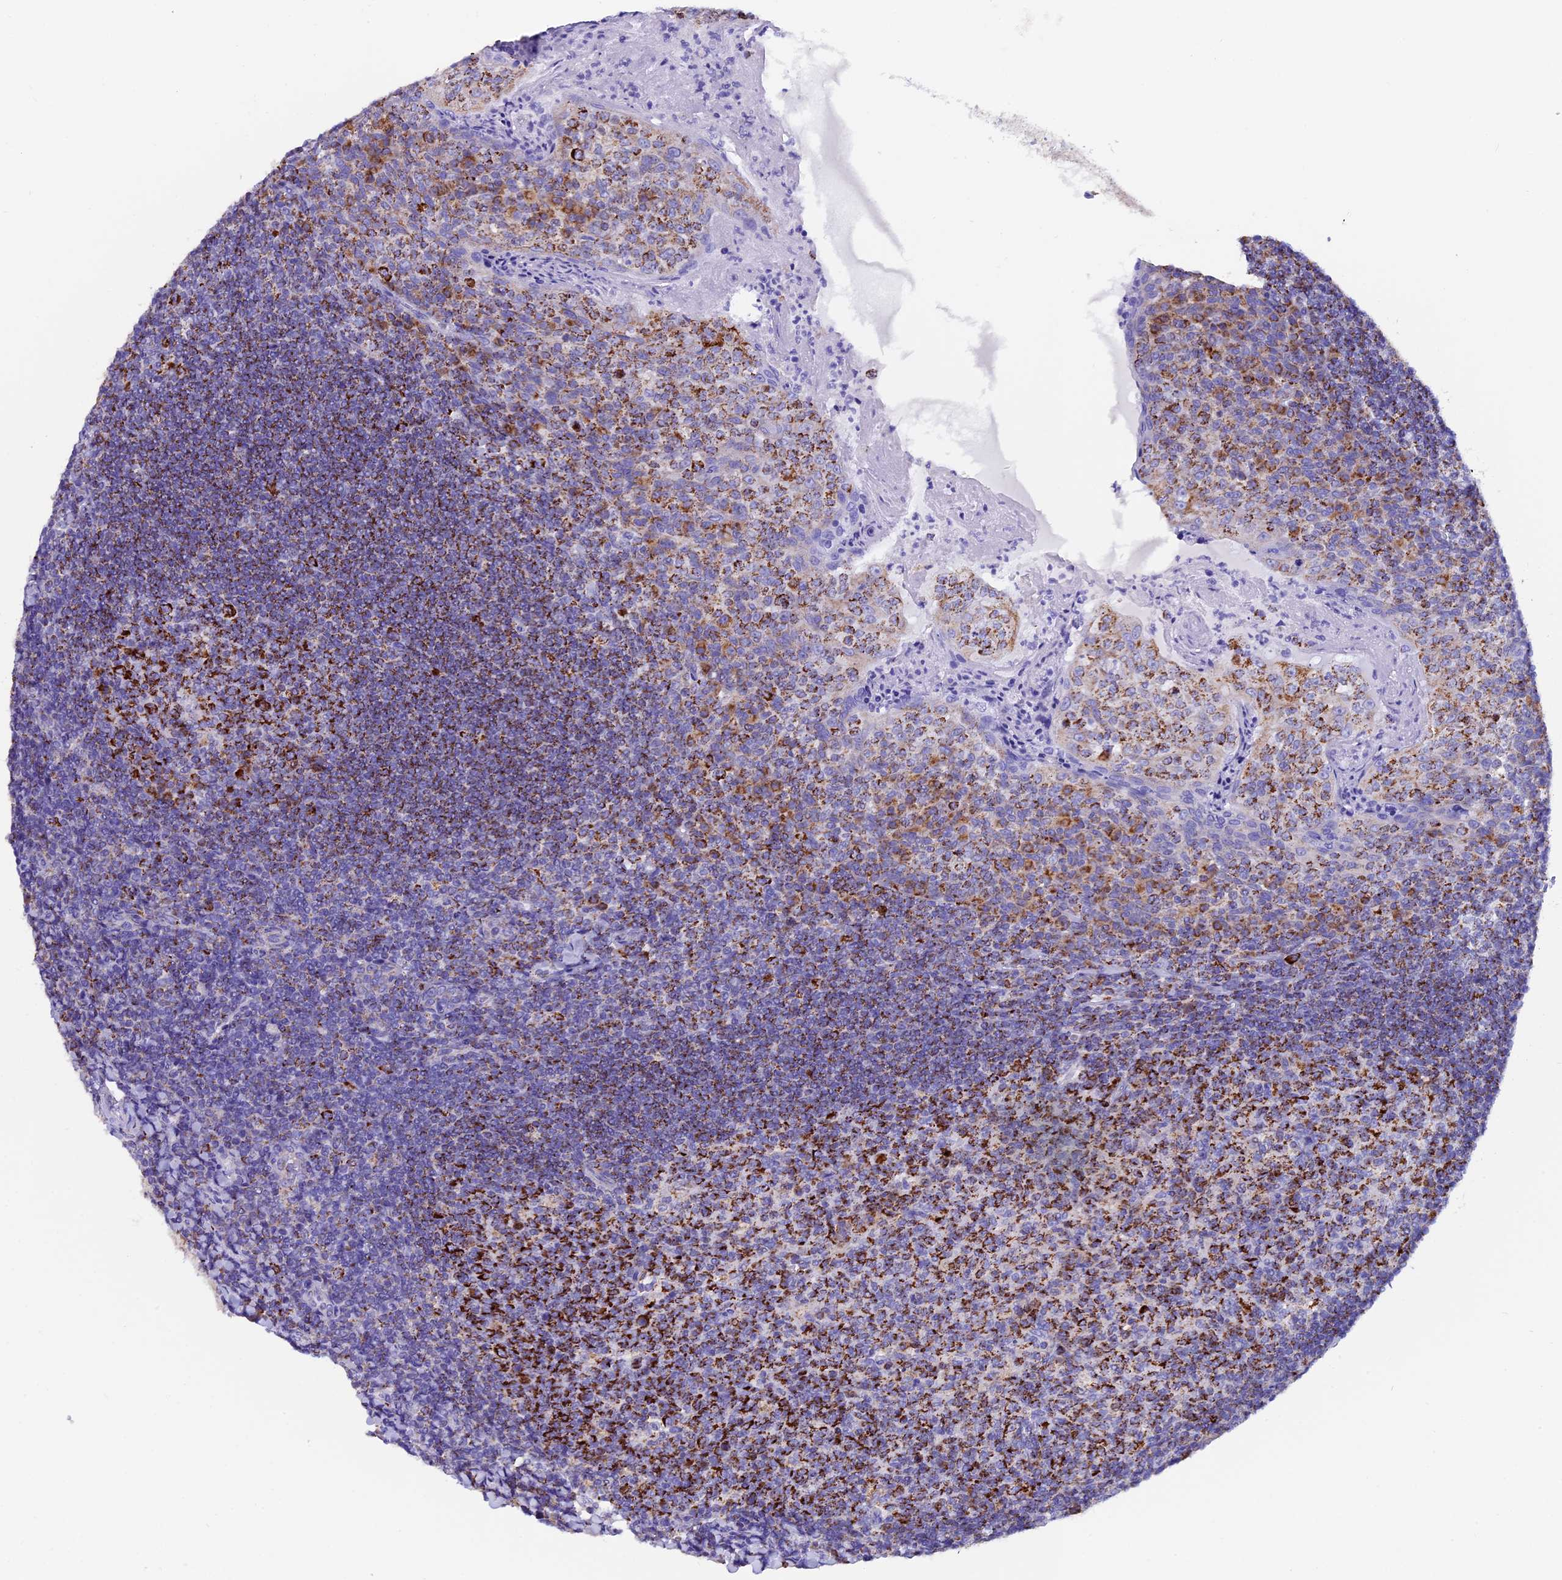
{"staining": {"intensity": "strong", "quantity": "25%-75%", "location": "cytoplasmic/membranous"}, "tissue": "tonsil", "cell_type": "Germinal center cells", "image_type": "normal", "snomed": [{"axis": "morphology", "description": "Normal tissue, NOS"}, {"axis": "topography", "description": "Tonsil"}], "caption": "Protein analysis of unremarkable tonsil displays strong cytoplasmic/membranous expression in about 25%-75% of germinal center cells.", "gene": "SLC8B1", "patient": {"sex": "female", "age": 10}}